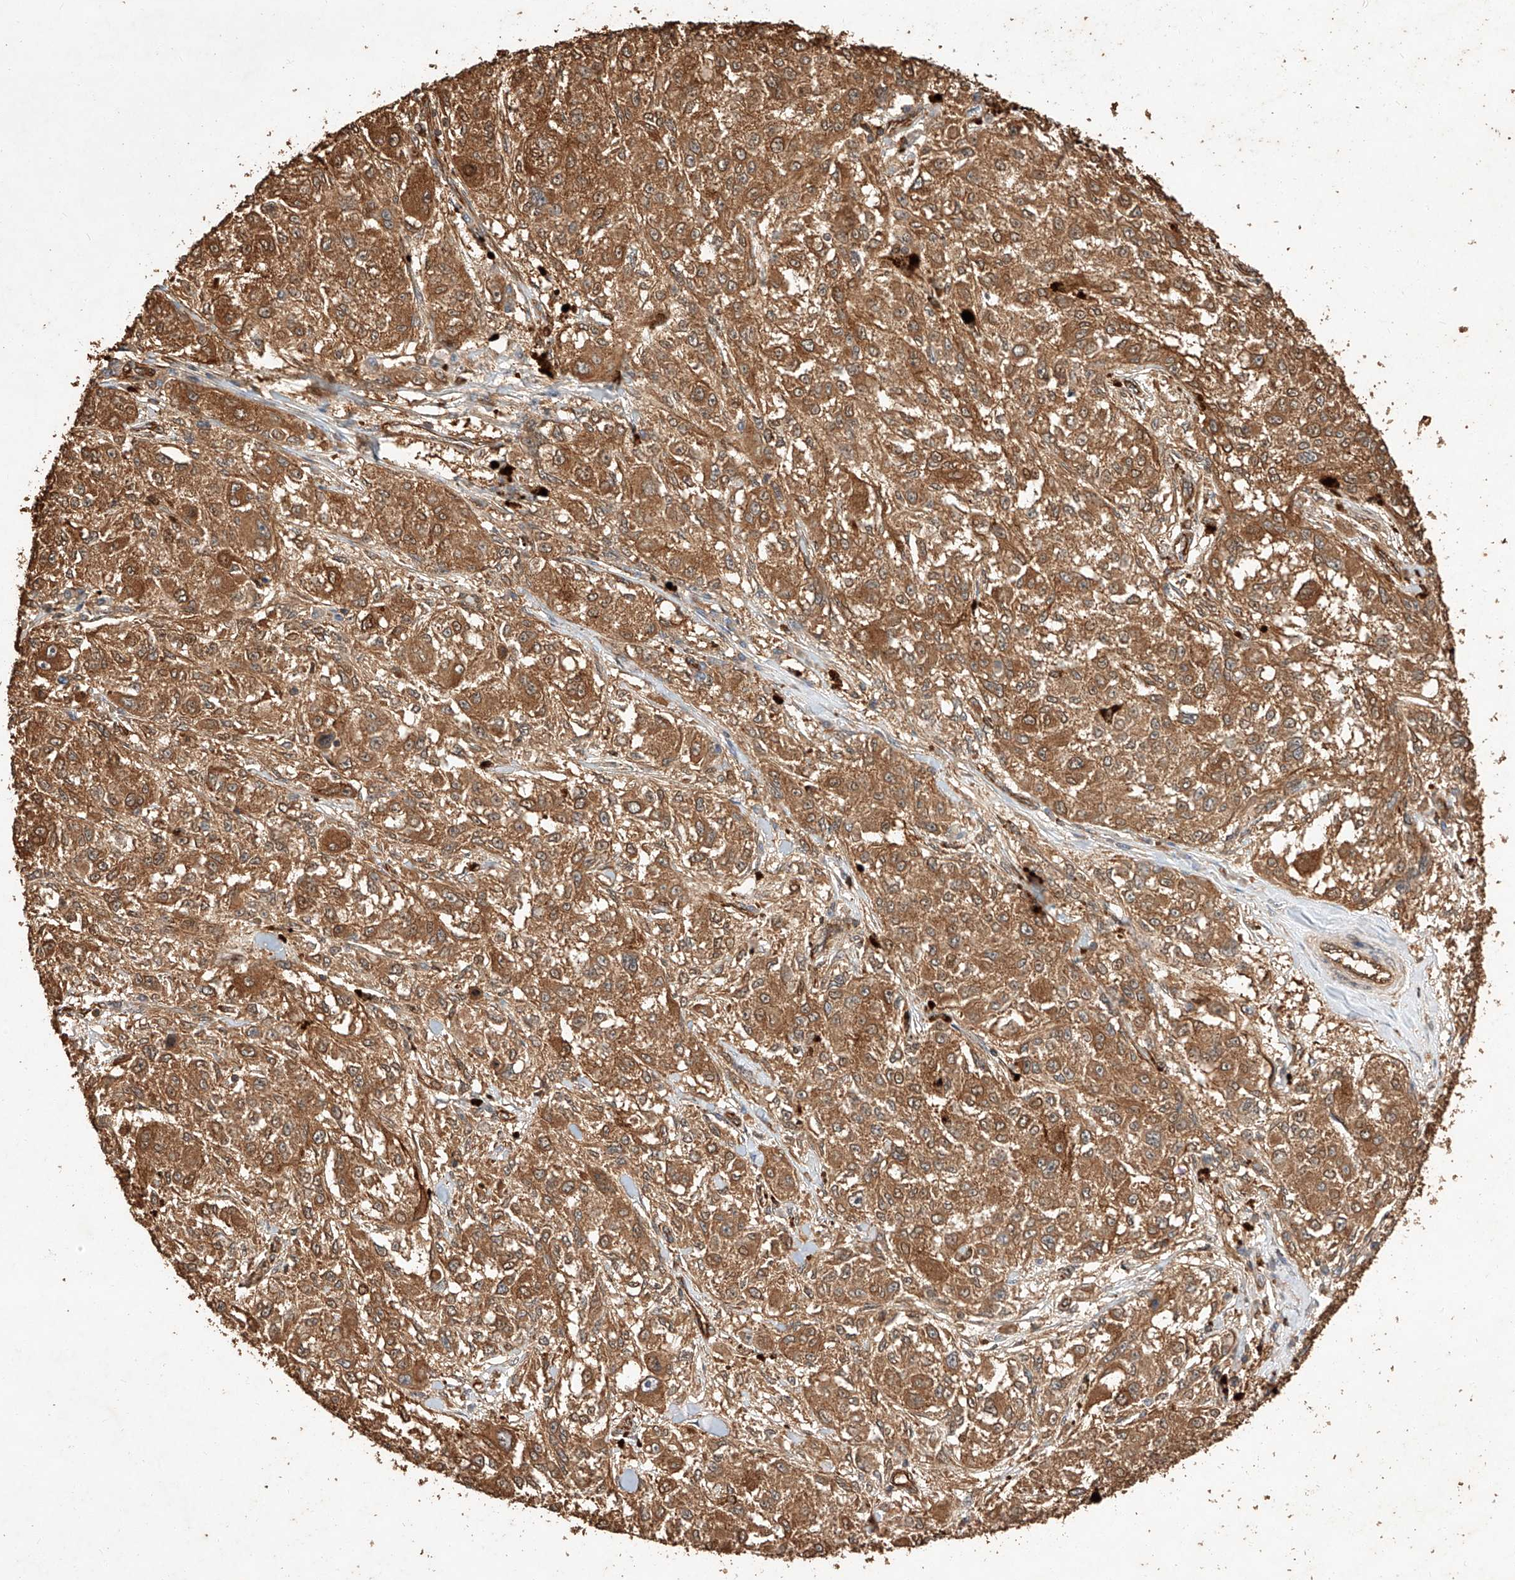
{"staining": {"intensity": "moderate", "quantity": ">75%", "location": "cytoplasmic/membranous"}, "tissue": "melanoma", "cell_type": "Tumor cells", "image_type": "cancer", "snomed": [{"axis": "morphology", "description": "Necrosis, NOS"}, {"axis": "morphology", "description": "Malignant melanoma, NOS"}, {"axis": "topography", "description": "Skin"}], "caption": "Malignant melanoma stained for a protein displays moderate cytoplasmic/membranous positivity in tumor cells.", "gene": "GHDC", "patient": {"sex": "female", "age": 87}}